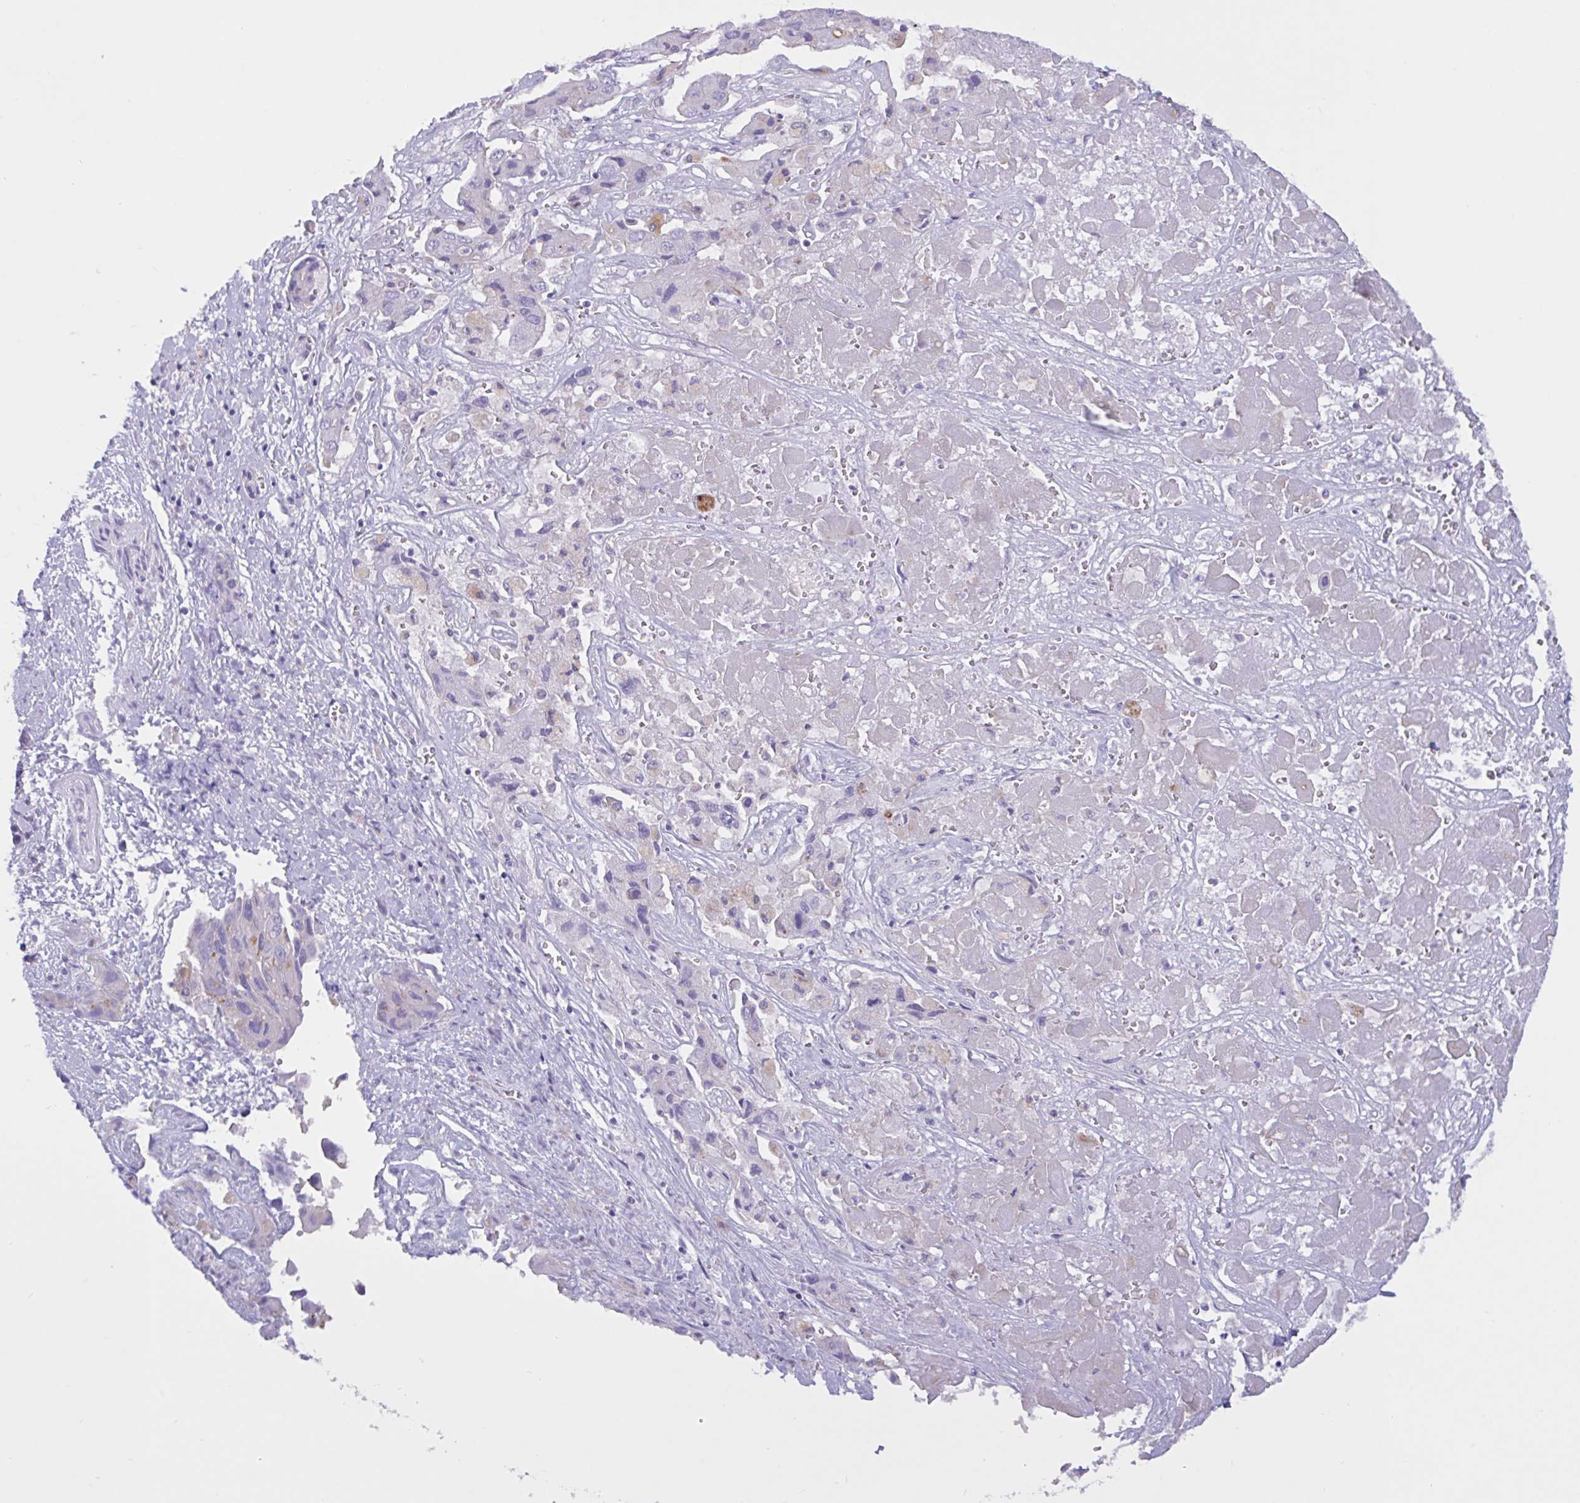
{"staining": {"intensity": "negative", "quantity": "none", "location": "none"}, "tissue": "liver cancer", "cell_type": "Tumor cells", "image_type": "cancer", "snomed": [{"axis": "morphology", "description": "Cholangiocarcinoma"}, {"axis": "topography", "description": "Liver"}], "caption": "An IHC image of liver cancer is shown. There is no staining in tumor cells of liver cancer.", "gene": "RPL22L1", "patient": {"sex": "male", "age": 67}}